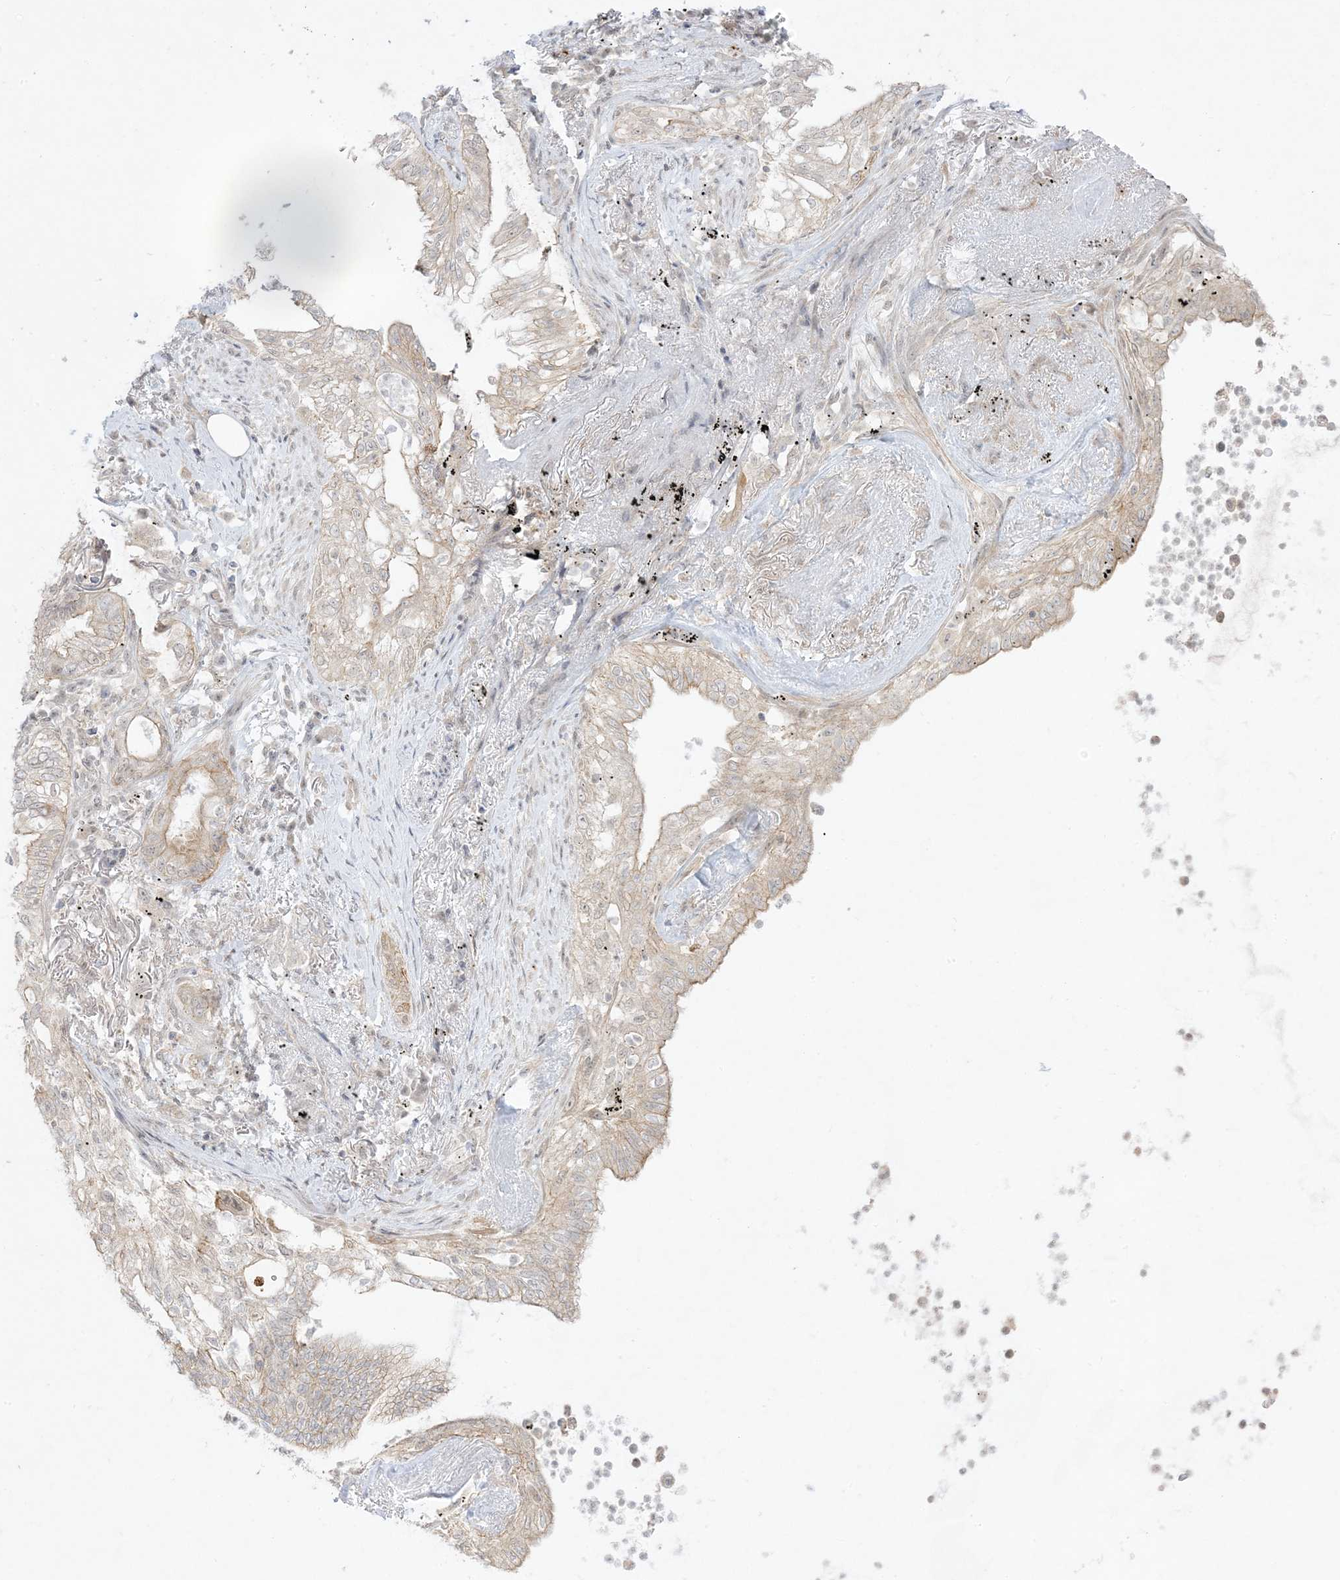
{"staining": {"intensity": "weak", "quantity": "25%-75%", "location": "cytoplasmic/membranous"}, "tissue": "lung cancer", "cell_type": "Tumor cells", "image_type": "cancer", "snomed": [{"axis": "morphology", "description": "Adenocarcinoma, NOS"}, {"axis": "topography", "description": "Lung"}], "caption": "Brown immunohistochemical staining in lung cancer (adenocarcinoma) demonstrates weak cytoplasmic/membranous expression in about 25%-75% of tumor cells.", "gene": "PTK6", "patient": {"sex": "female", "age": 70}}